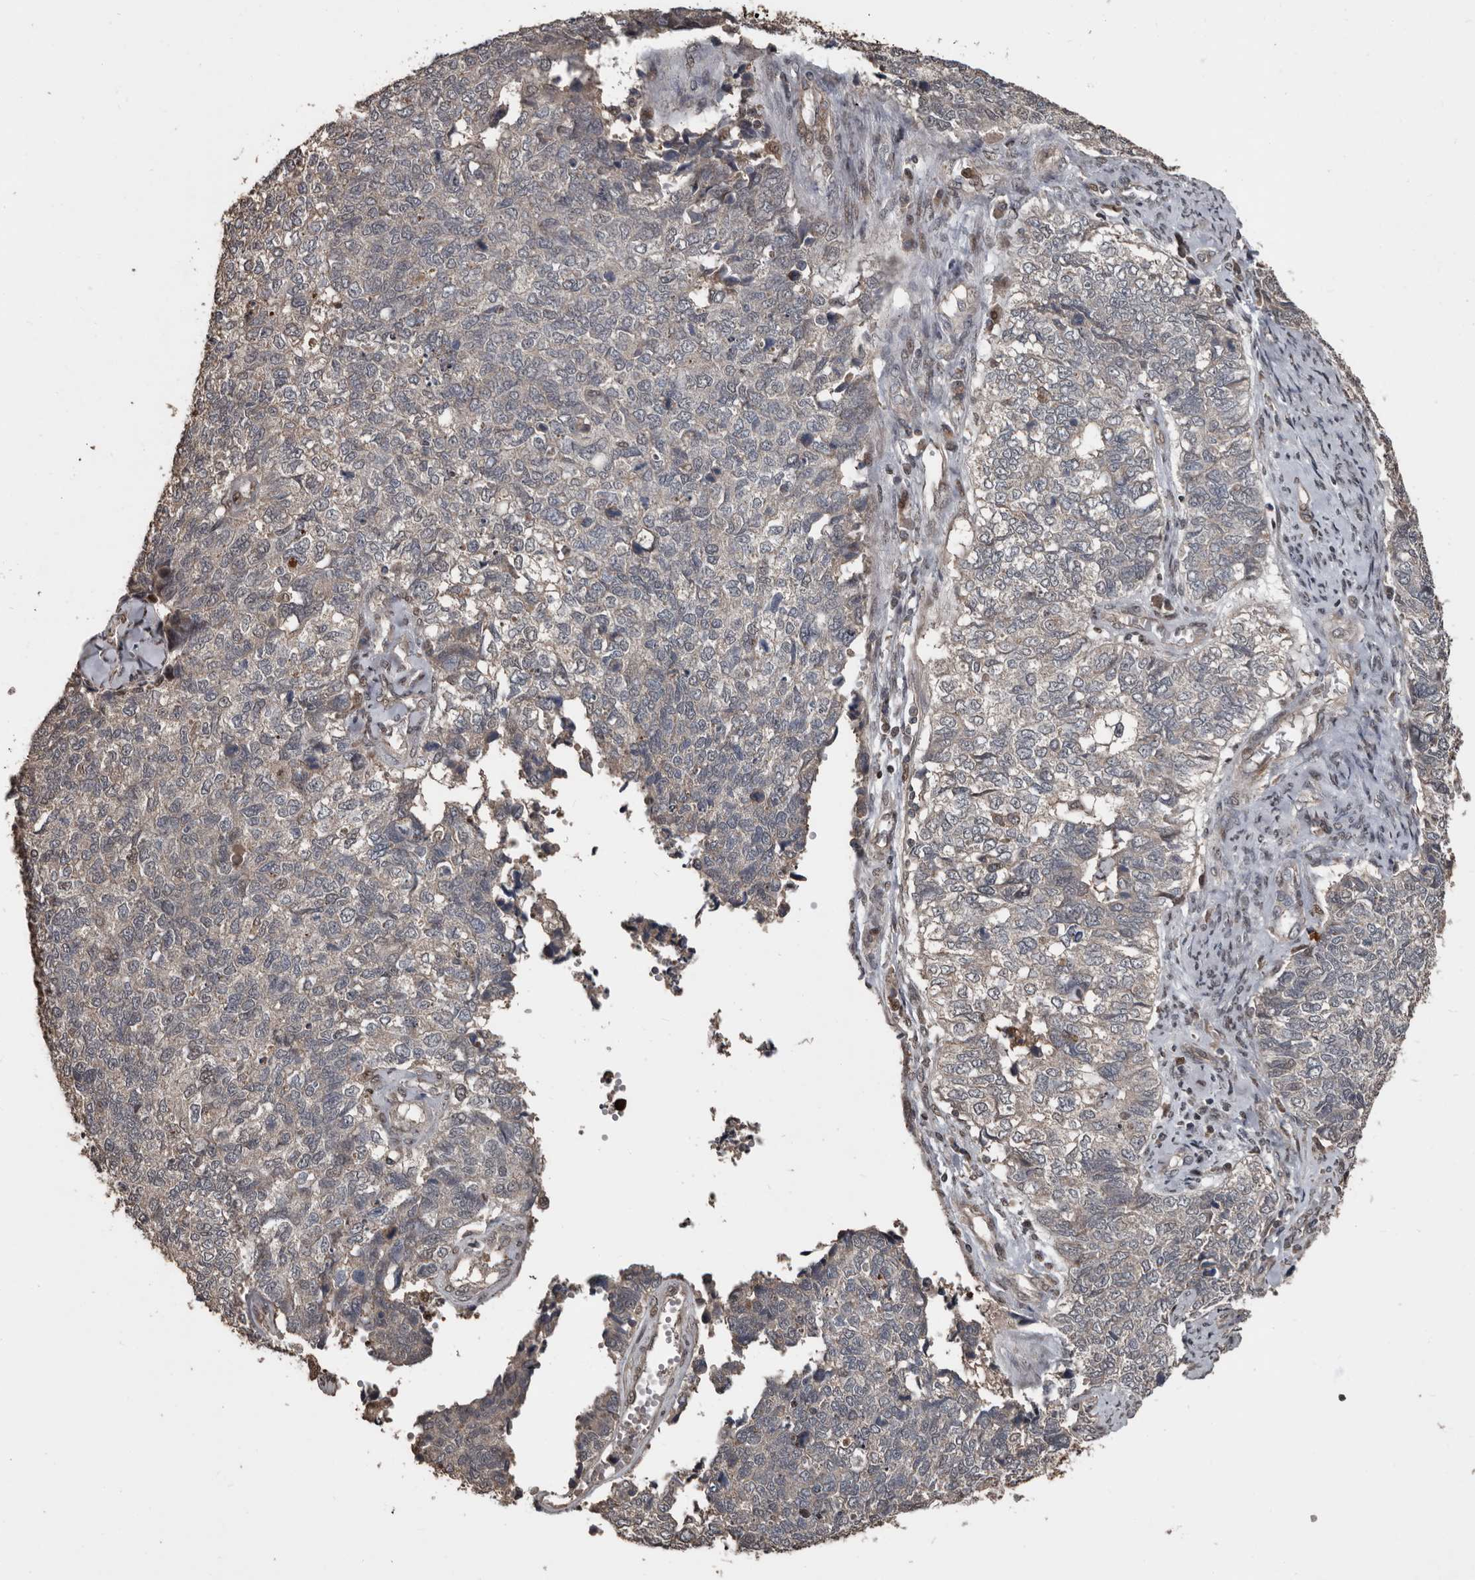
{"staining": {"intensity": "negative", "quantity": "none", "location": "none"}, "tissue": "cervical cancer", "cell_type": "Tumor cells", "image_type": "cancer", "snomed": [{"axis": "morphology", "description": "Squamous cell carcinoma, NOS"}, {"axis": "topography", "description": "Cervix"}], "caption": "DAB (3,3'-diaminobenzidine) immunohistochemical staining of human squamous cell carcinoma (cervical) shows no significant positivity in tumor cells. (DAB immunohistochemistry (IHC), high magnification).", "gene": "FSBP", "patient": {"sex": "female", "age": 63}}